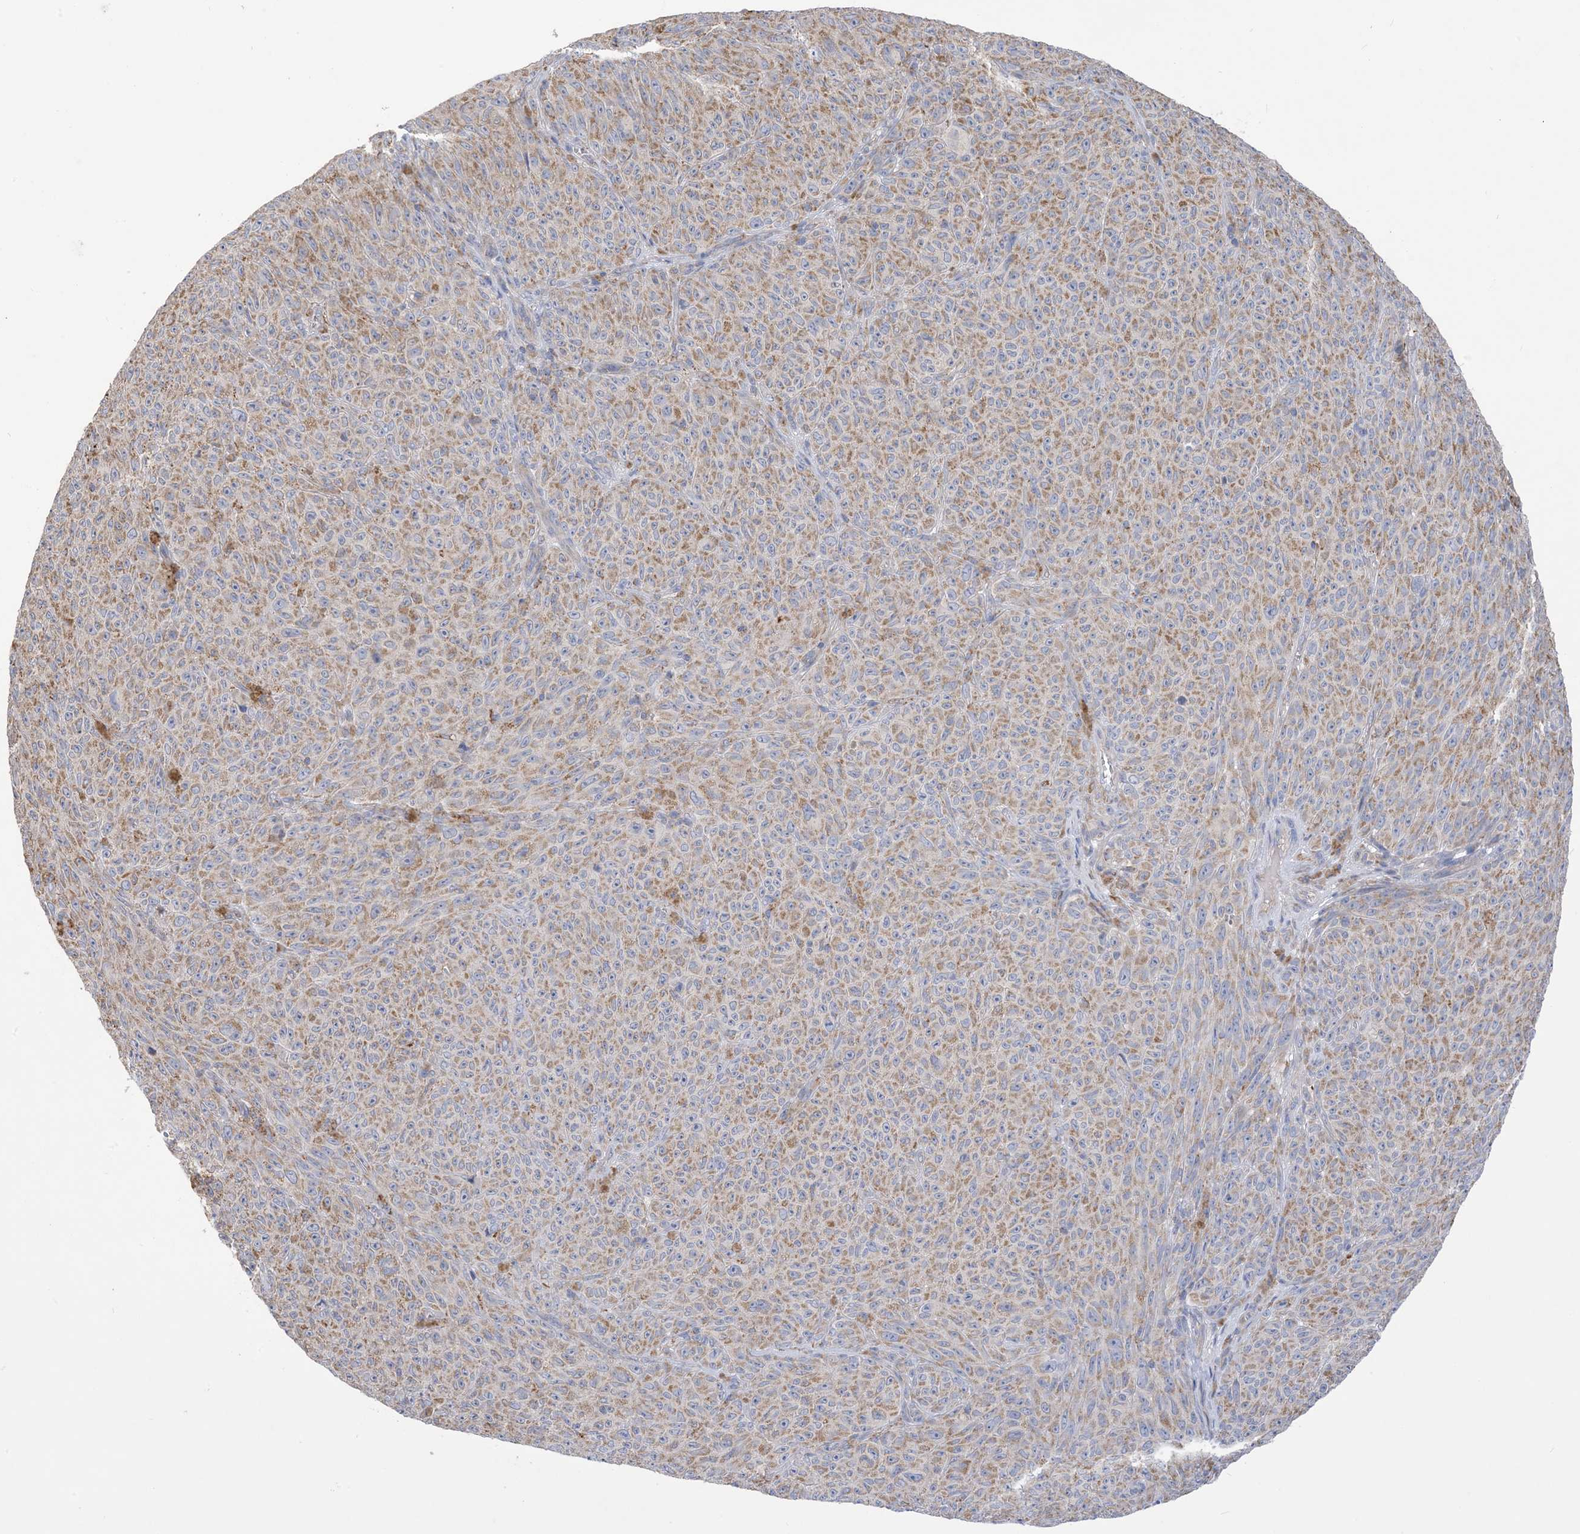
{"staining": {"intensity": "moderate", "quantity": "25%-75%", "location": "cytoplasmic/membranous"}, "tissue": "melanoma", "cell_type": "Tumor cells", "image_type": "cancer", "snomed": [{"axis": "morphology", "description": "Malignant melanoma, NOS"}, {"axis": "topography", "description": "Skin"}], "caption": "Melanoma tissue reveals moderate cytoplasmic/membranous expression in about 25%-75% of tumor cells, visualized by immunohistochemistry. The protein of interest is stained brown, and the nuclei are stained in blue (DAB IHC with brightfield microscopy, high magnification).", "gene": "CLEC16A", "patient": {"sex": "female", "age": 82}}